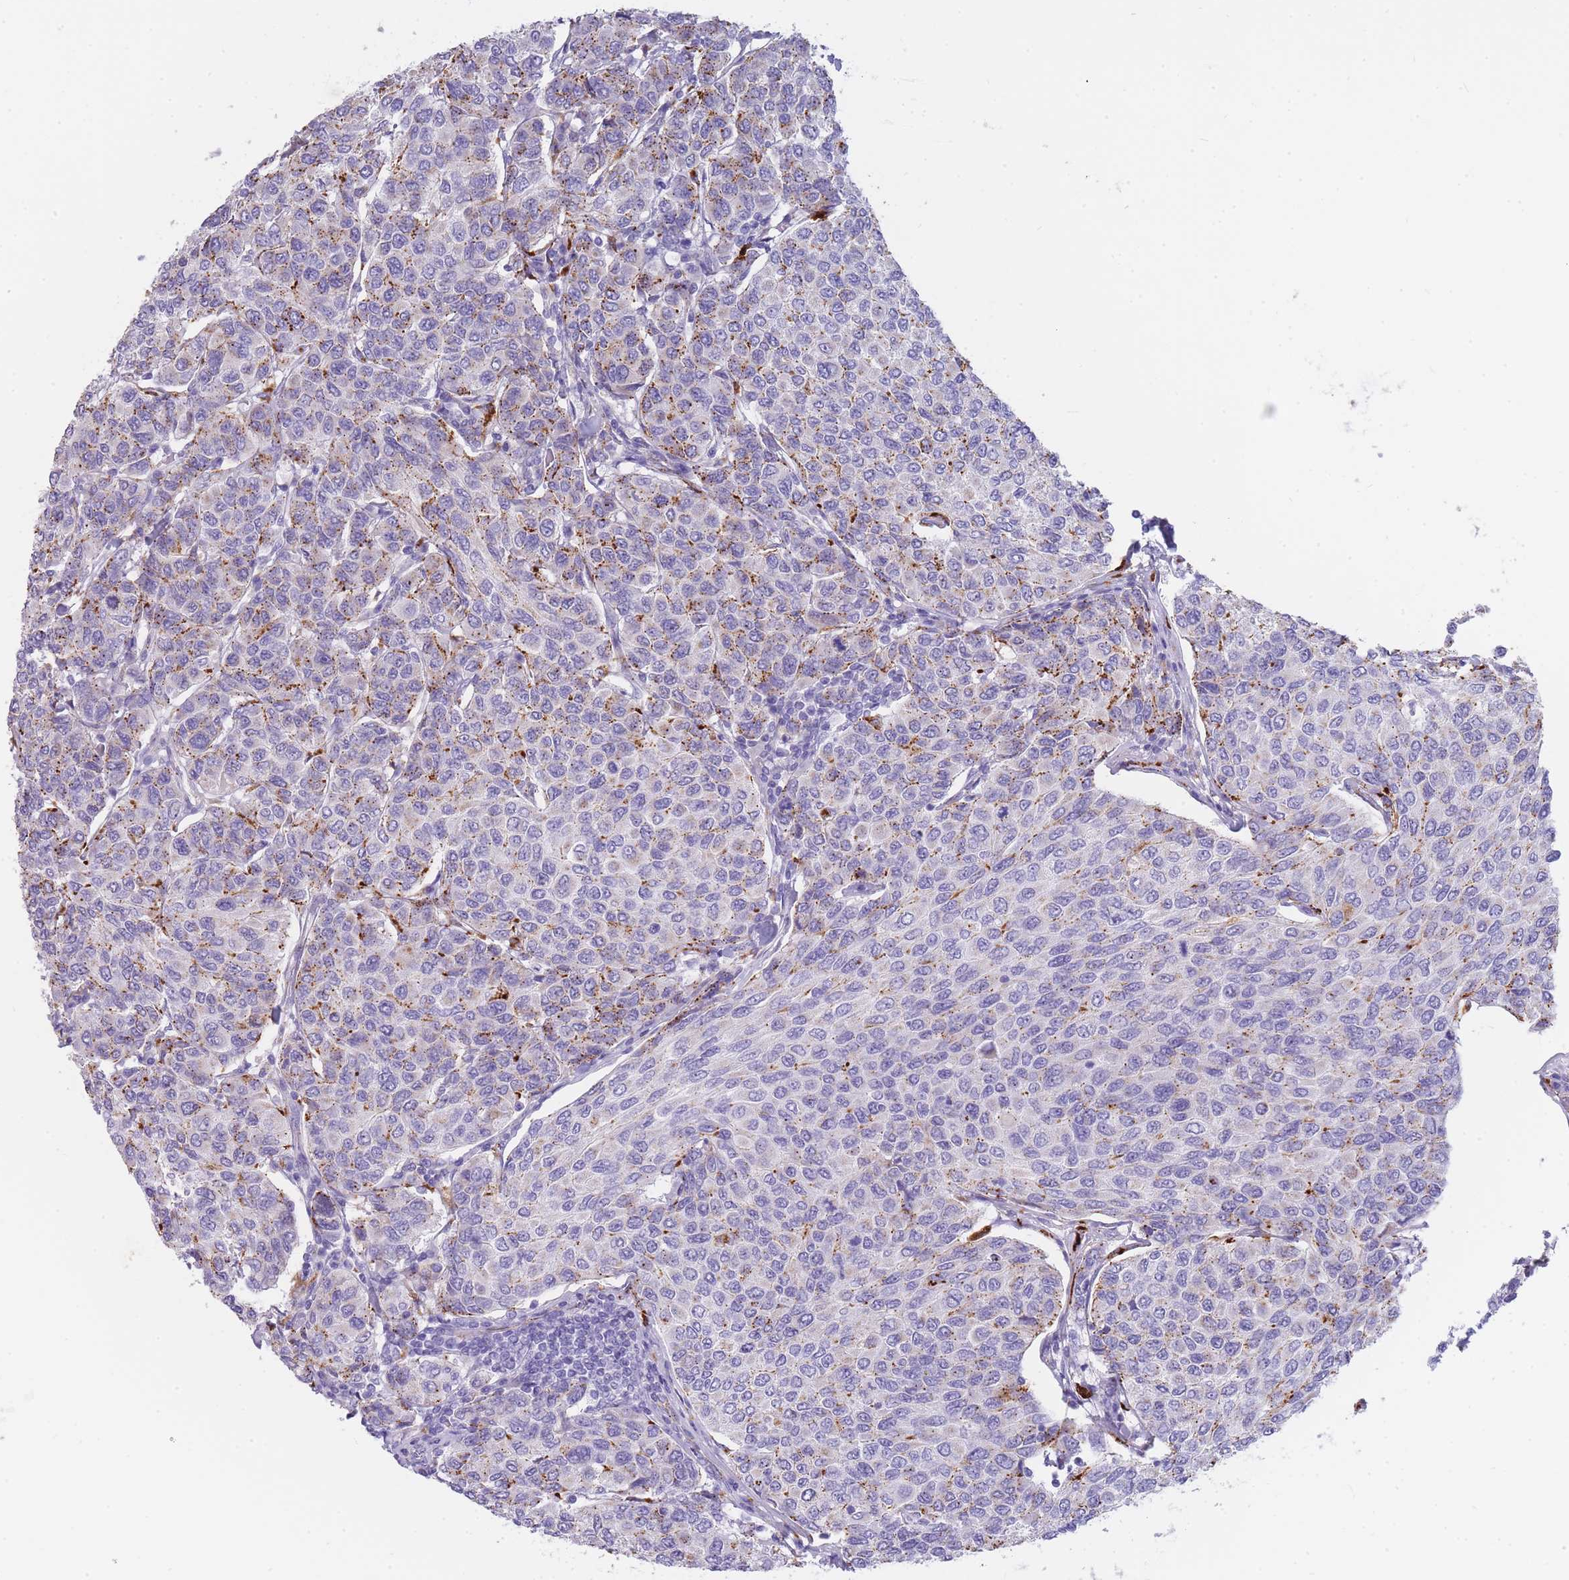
{"staining": {"intensity": "moderate", "quantity": "<25%", "location": "cytoplasmic/membranous"}, "tissue": "breast cancer", "cell_type": "Tumor cells", "image_type": "cancer", "snomed": [{"axis": "morphology", "description": "Duct carcinoma"}, {"axis": "topography", "description": "Breast"}], "caption": "Immunohistochemistry (IHC) (DAB) staining of breast infiltrating ductal carcinoma displays moderate cytoplasmic/membranous protein expression in about <25% of tumor cells.", "gene": "GAA", "patient": {"sex": "female", "age": 55}}